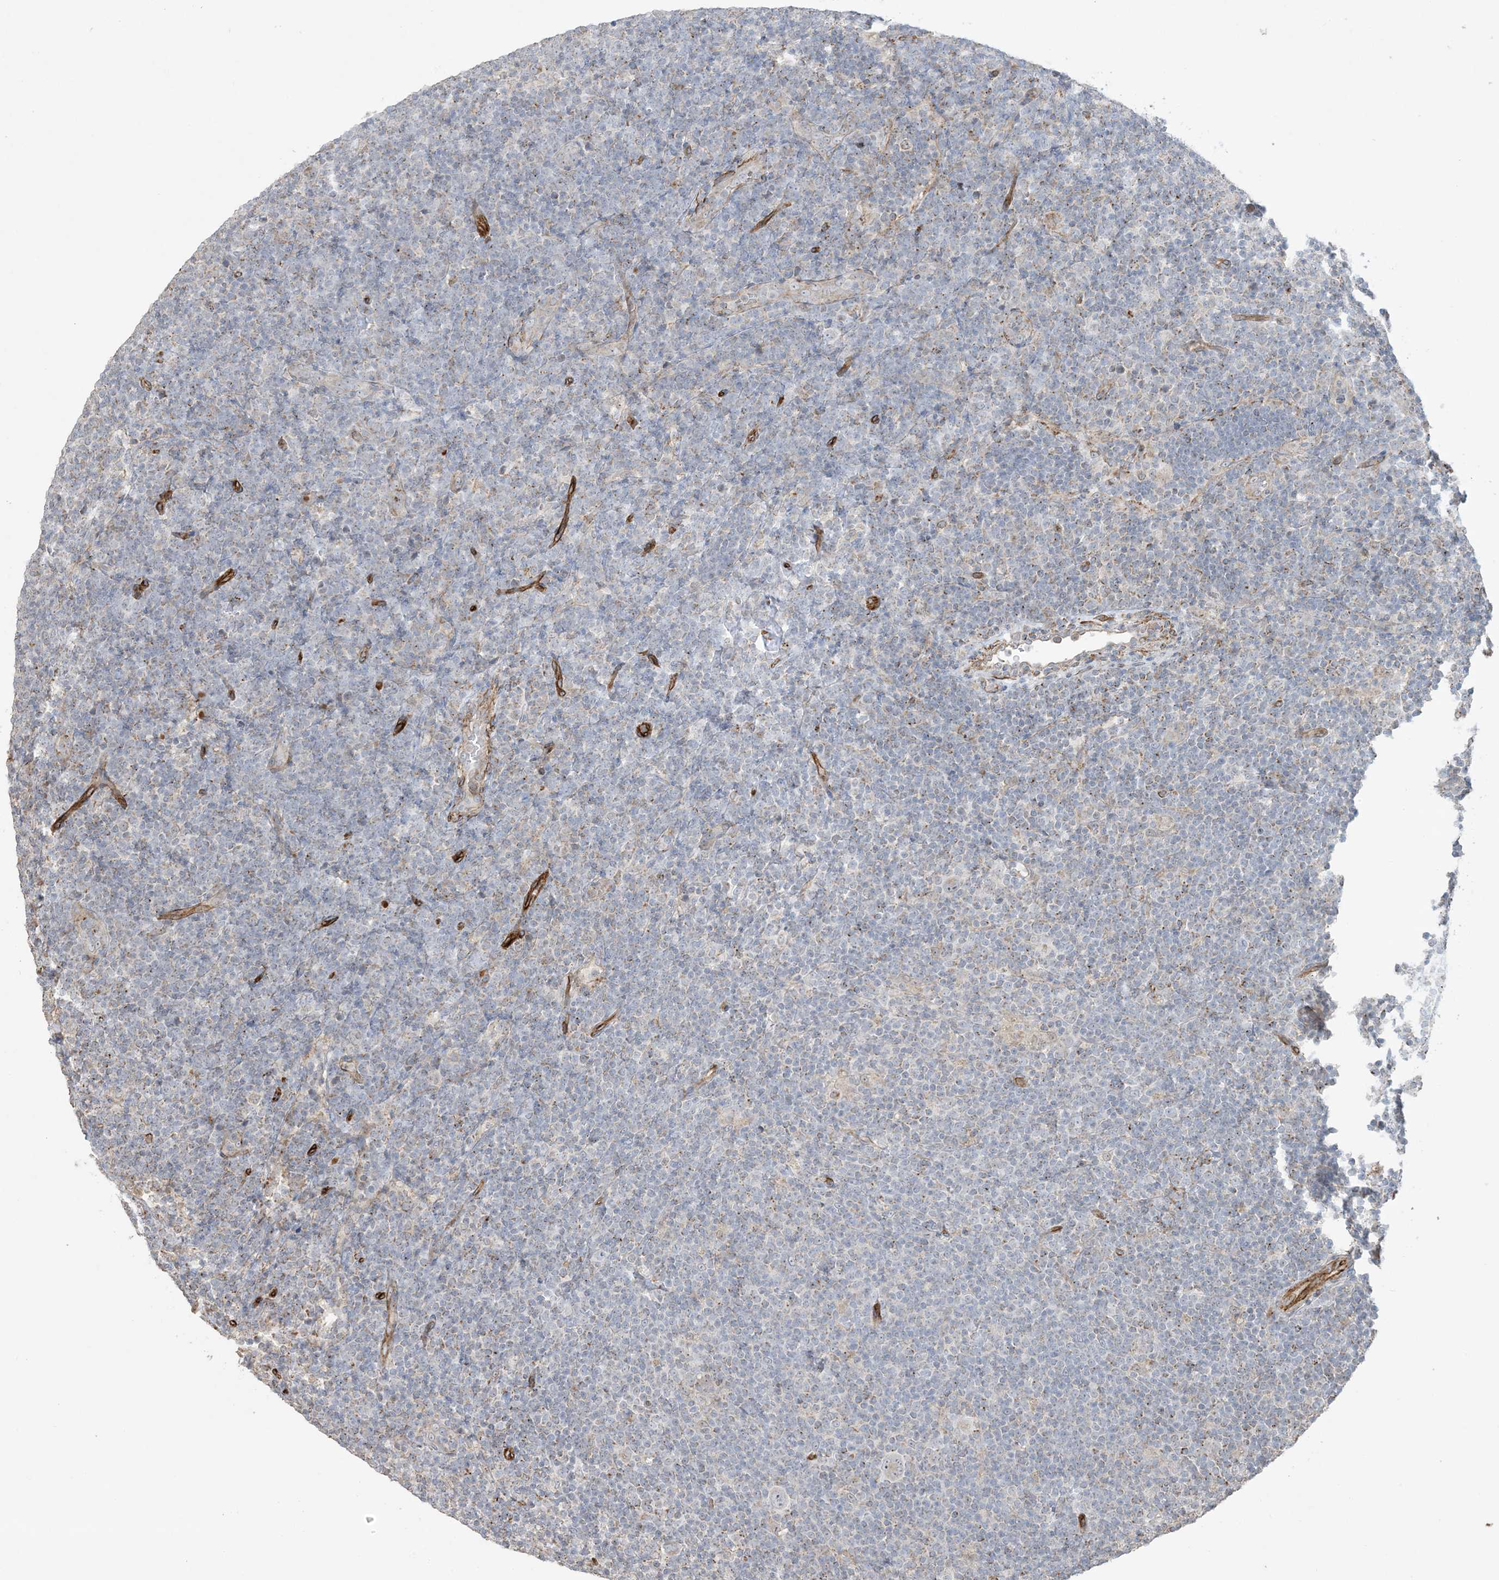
{"staining": {"intensity": "negative", "quantity": "none", "location": "none"}, "tissue": "lymphoma", "cell_type": "Tumor cells", "image_type": "cancer", "snomed": [{"axis": "morphology", "description": "Hodgkin's disease, NOS"}, {"axis": "topography", "description": "Lymph node"}], "caption": "This micrograph is of lymphoma stained with immunohistochemistry (IHC) to label a protein in brown with the nuclei are counter-stained blue. There is no positivity in tumor cells.", "gene": "AGA", "patient": {"sex": "female", "age": 57}}